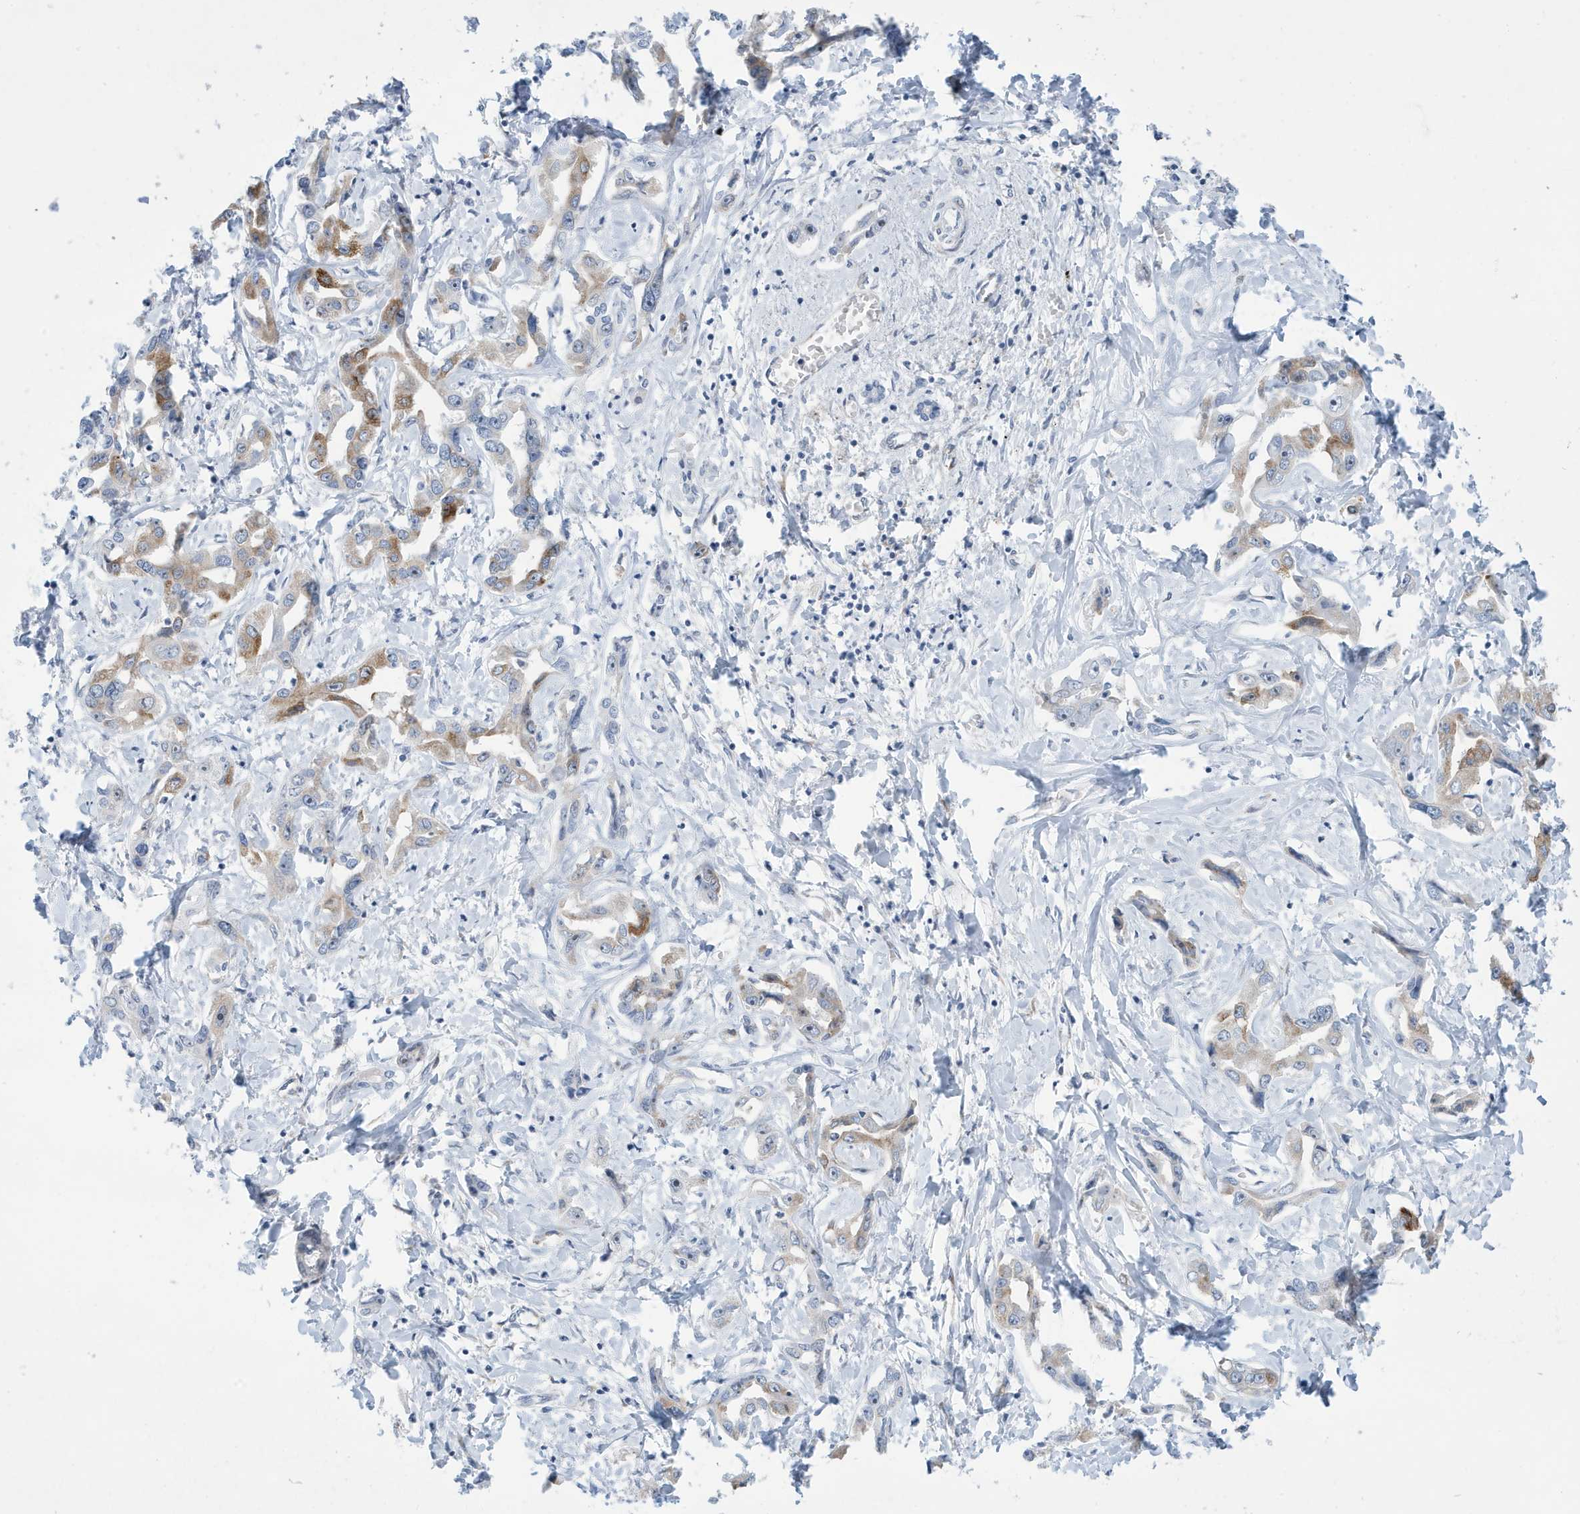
{"staining": {"intensity": "moderate", "quantity": "25%-75%", "location": "cytoplasmic/membranous"}, "tissue": "liver cancer", "cell_type": "Tumor cells", "image_type": "cancer", "snomed": [{"axis": "morphology", "description": "Cholangiocarcinoma"}, {"axis": "topography", "description": "Liver"}], "caption": "Liver cancer (cholangiocarcinoma) stained for a protein (brown) demonstrates moderate cytoplasmic/membranous positive staining in approximately 25%-75% of tumor cells.", "gene": "SEMA3F", "patient": {"sex": "male", "age": 59}}